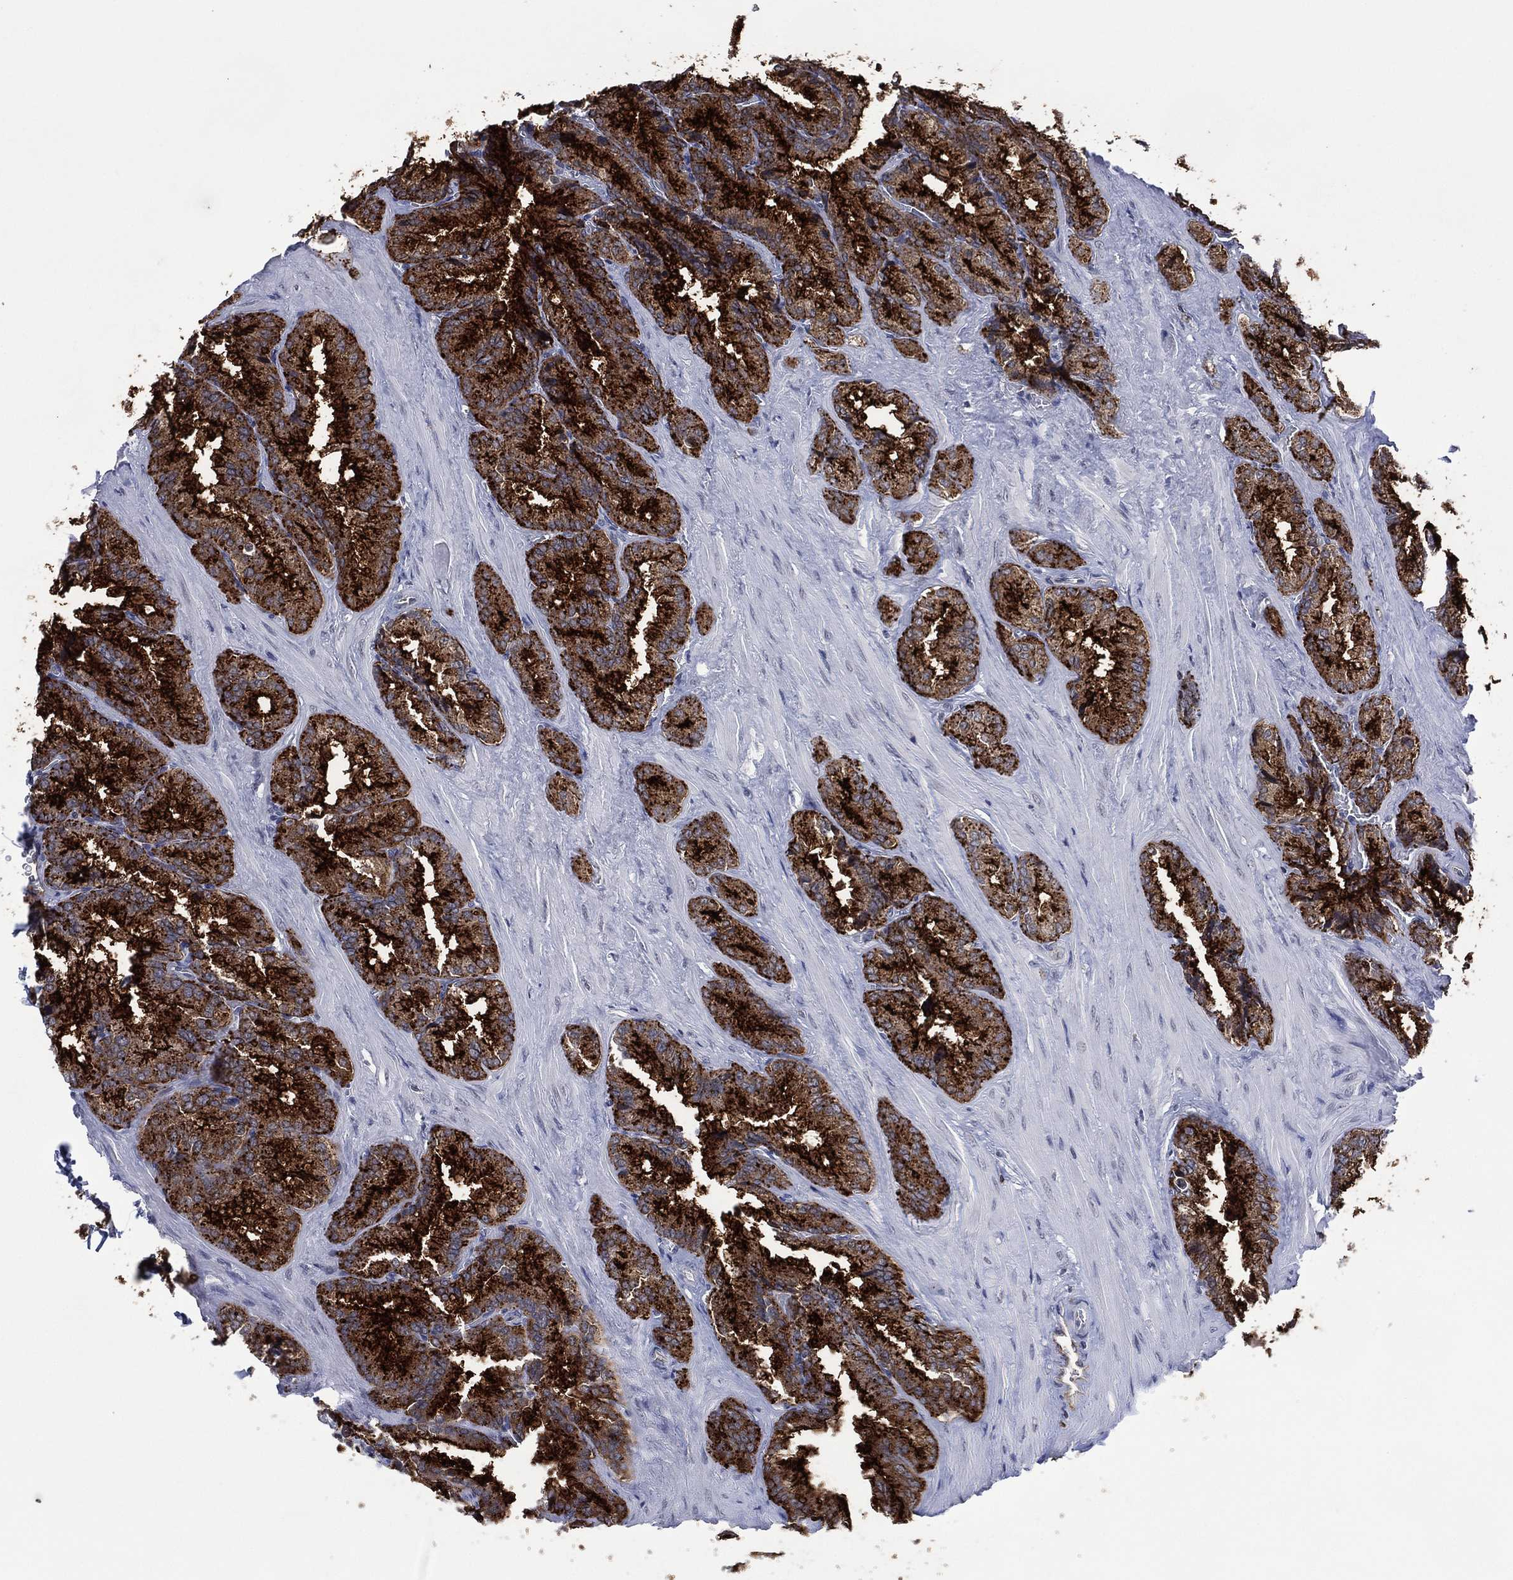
{"staining": {"intensity": "strong", "quantity": ">75%", "location": "cytoplasmic/membranous"}, "tissue": "seminal vesicle", "cell_type": "Glandular cells", "image_type": "normal", "snomed": [{"axis": "morphology", "description": "Normal tissue, NOS"}, {"axis": "topography", "description": "Seminal veicle"}], "caption": "The photomicrograph shows a brown stain indicating the presence of a protein in the cytoplasmic/membranous of glandular cells in seminal vesicle. The protein of interest is stained brown, and the nuclei are stained in blue (DAB (3,3'-diaminobenzidine) IHC with brightfield microscopy, high magnification).", "gene": "DPP4", "patient": {"sex": "male", "age": 37}}